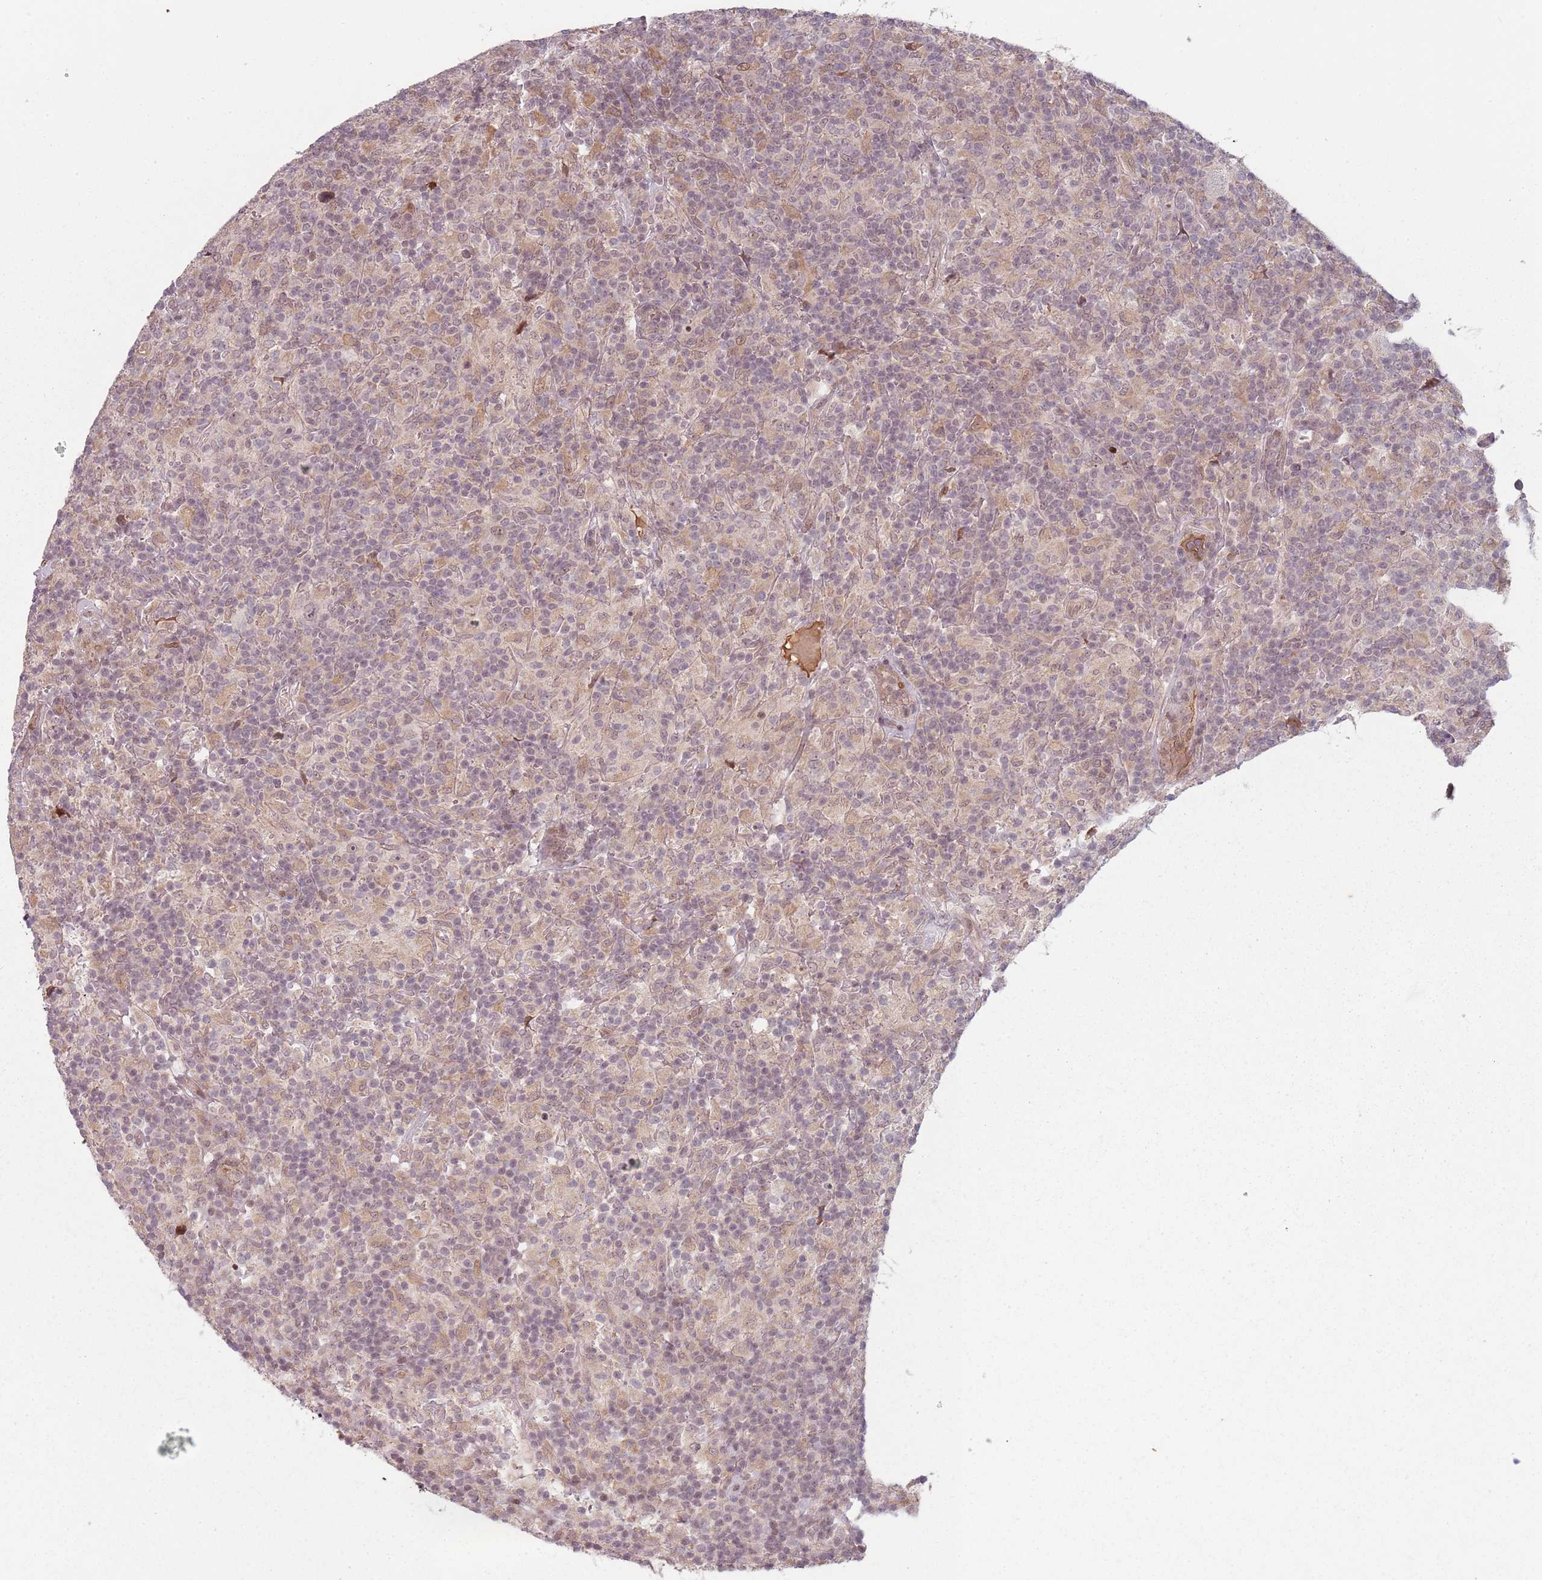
{"staining": {"intensity": "negative", "quantity": "none", "location": "none"}, "tissue": "lymphoma", "cell_type": "Tumor cells", "image_type": "cancer", "snomed": [{"axis": "morphology", "description": "Hodgkin's disease, NOS"}, {"axis": "topography", "description": "Lymph node"}], "caption": "DAB immunohistochemical staining of Hodgkin's disease displays no significant positivity in tumor cells.", "gene": "ADGRG1", "patient": {"sex": "male", "age": 70}}